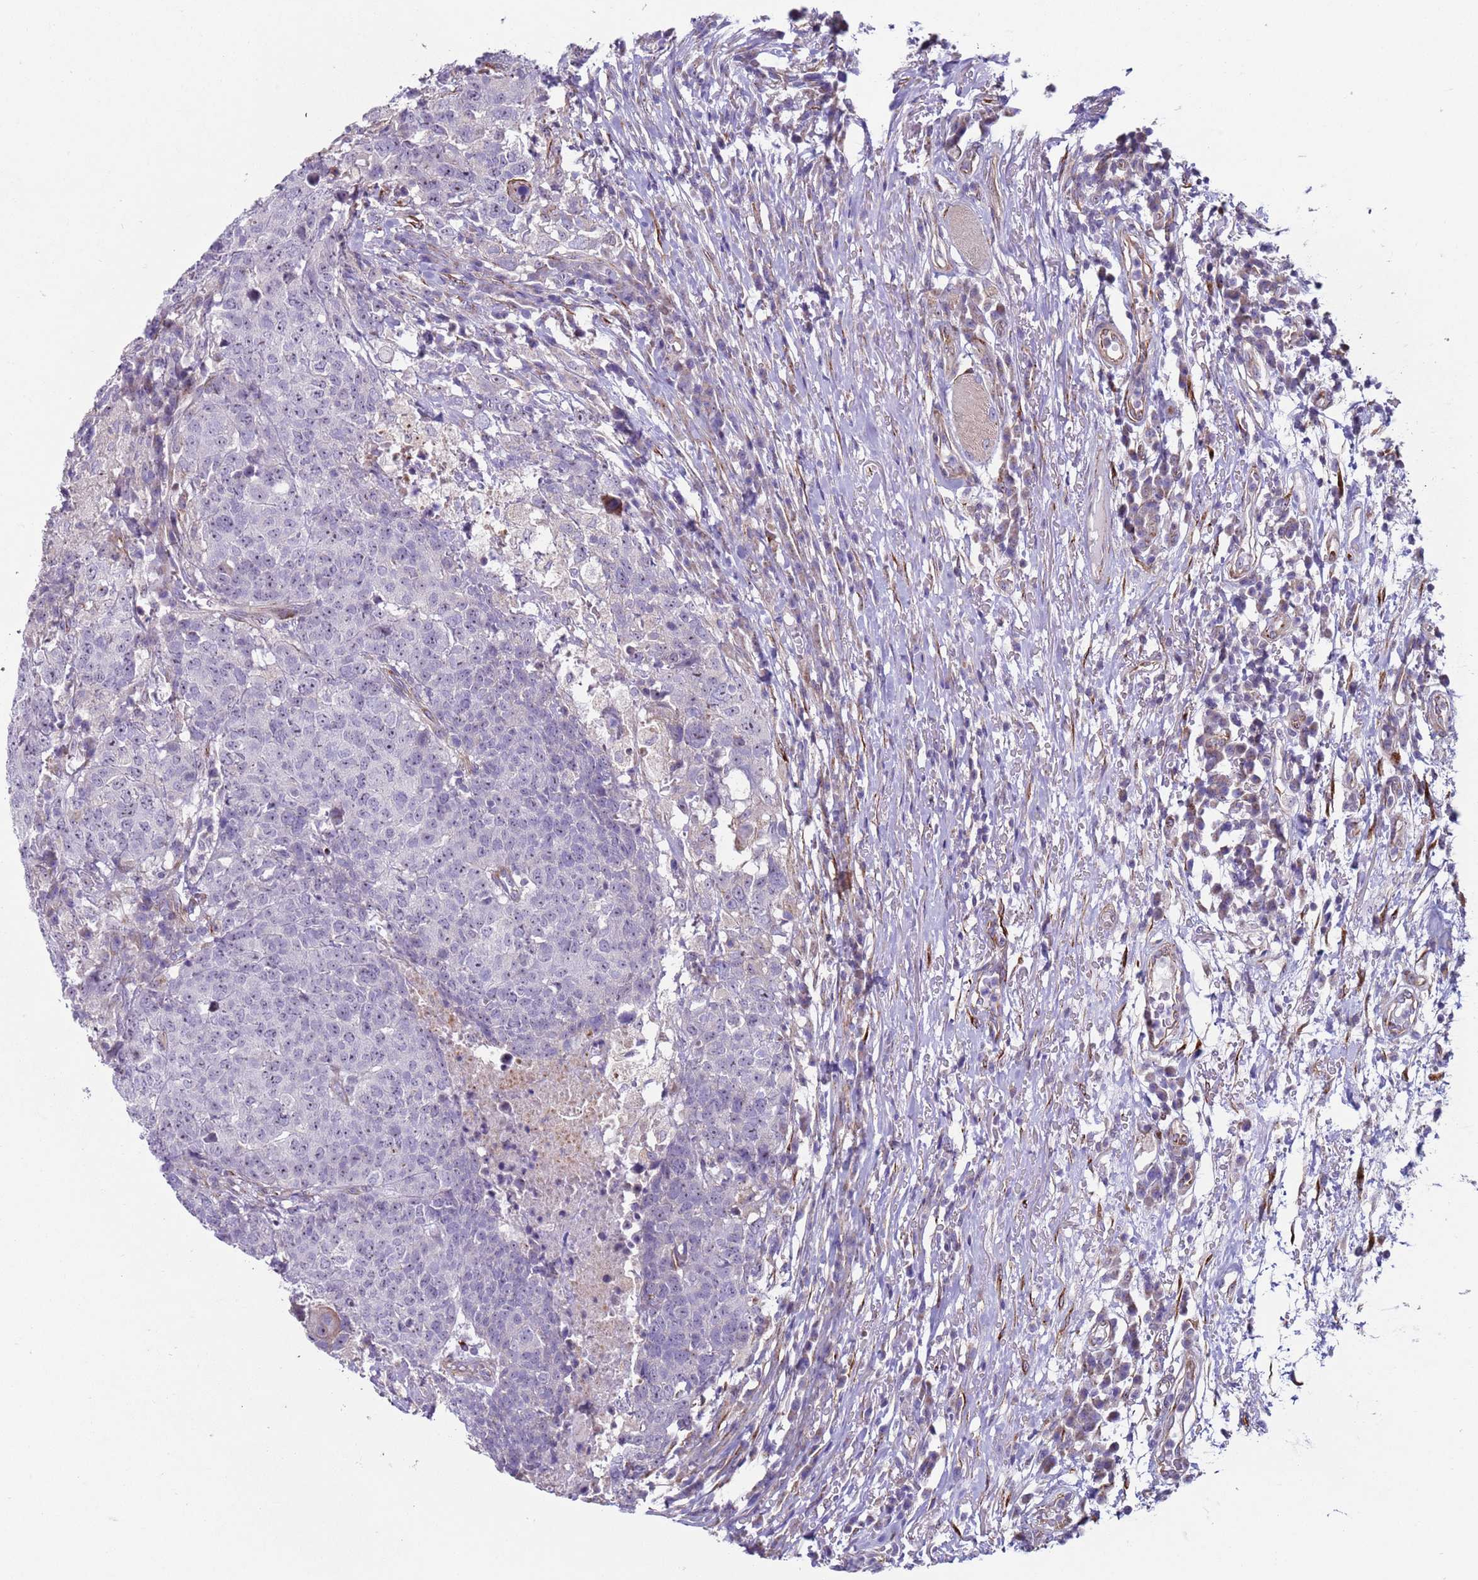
{"staining": {"intensity": "negative", "quantity": "none", "location": "none"}, "tissue": "head and neck cancer", "cell_type": "Tumor cells", "image_type": "cancer", "snomed": [{"axis": "morphology", "description": "Normal tissue, NOS"}, {"axis": "morphology", "description": "Squamous cell carcinoma, NOS"}, {"axis": "topography", "description": "Skeletal muscle"}, {"axis": "topography", "description": "Vascular tissue"}, {"axis": "topography", "description": "Peripheral nerve tissue"}, {"axis": "topography", "description": "Head-Neck"}], "caption": "Tumor cells are negative for protein expression in human squamous cell carcinoma (head and neck).", "gene": "HEATR1", "patient": {"sex": "male", "age": 66}}